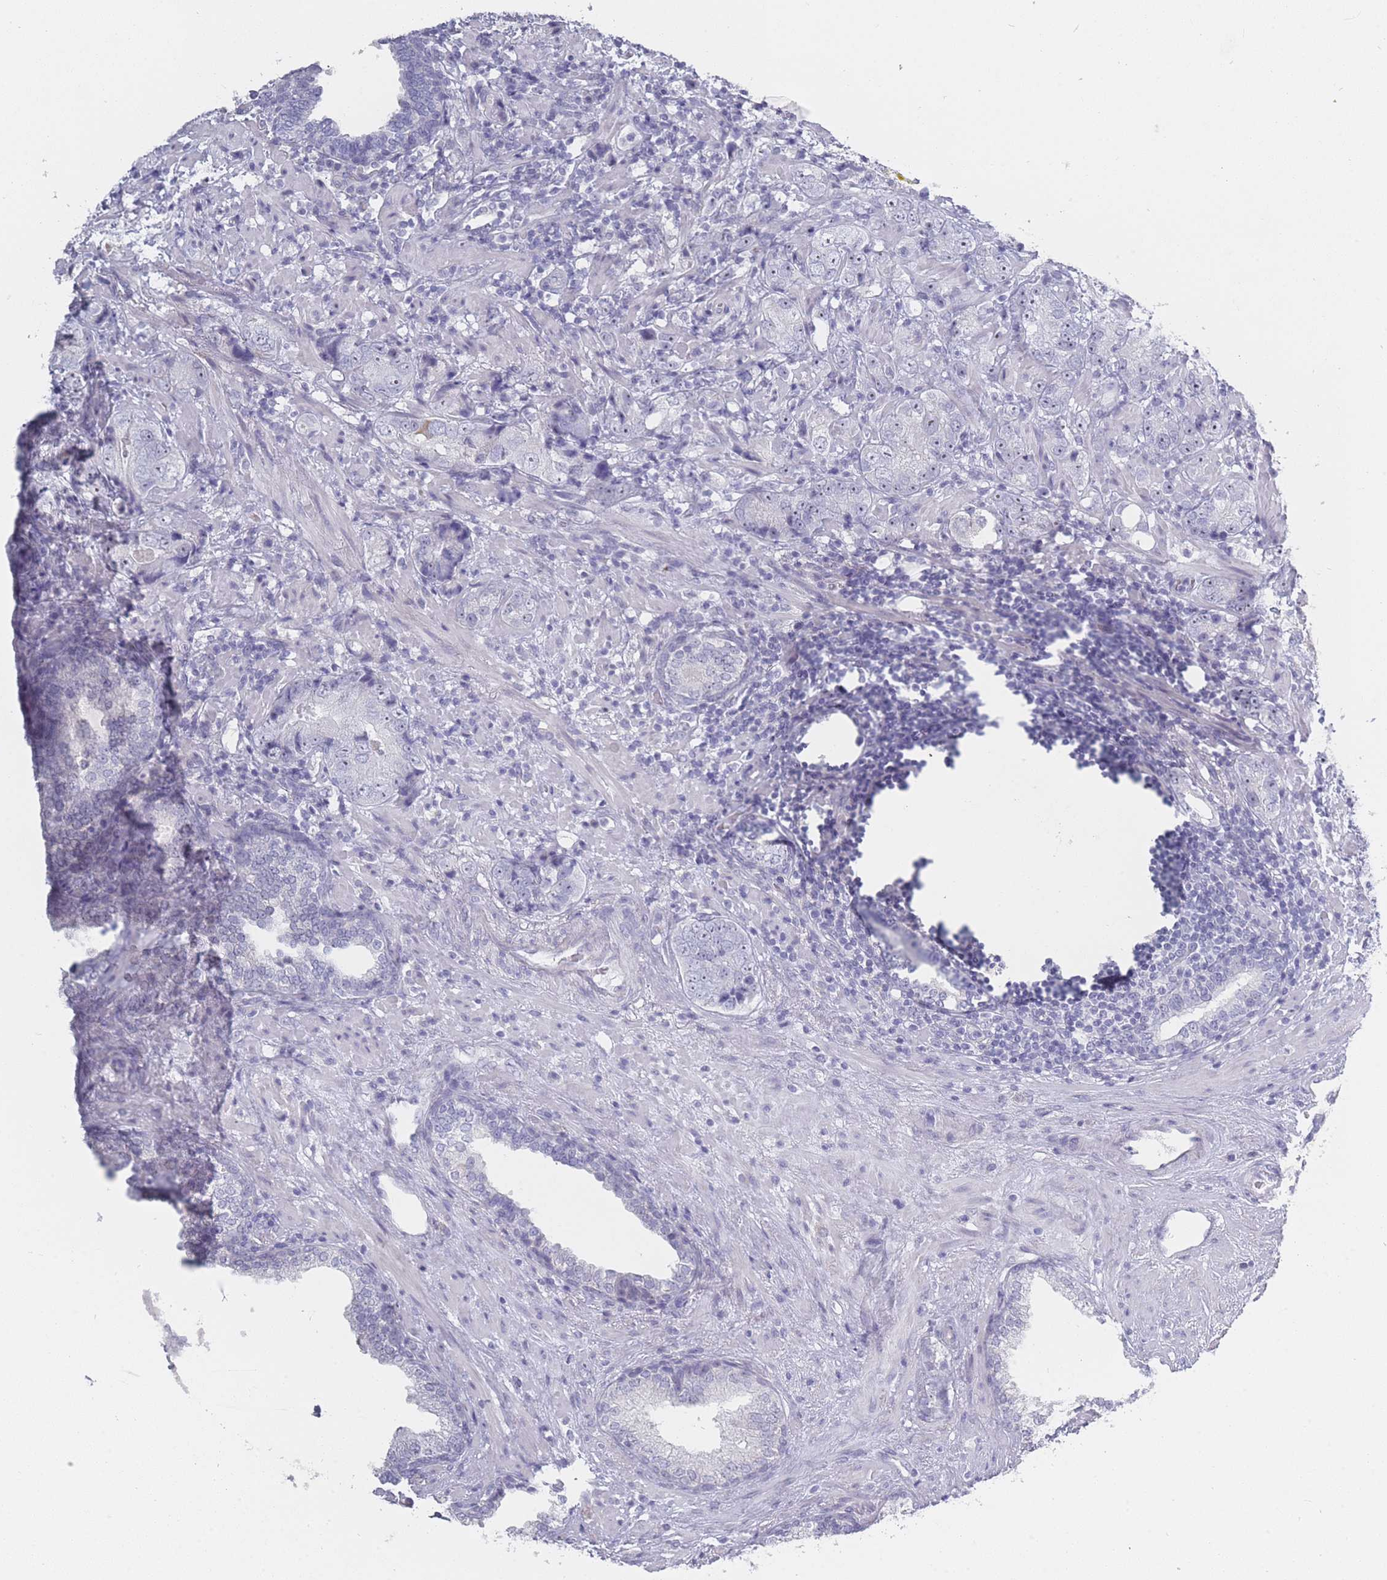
{"staining": {"intensity": "negative", "quantity": "none", "location": "none"}, "tissue": "prostate cancer", "cell_type": "Tumor cells", "image_type": "cancer", "snomed": [{"axis": "morphology", "description": "Adenocarcinoma, High grade"}, {"axis": "topography", "description": "Prostate"}], "caption": "The image reveals no staining of tumor cells in prostate cancer.", "gene": "ROS1", "patient": {"sex": "male", "age": 63}}